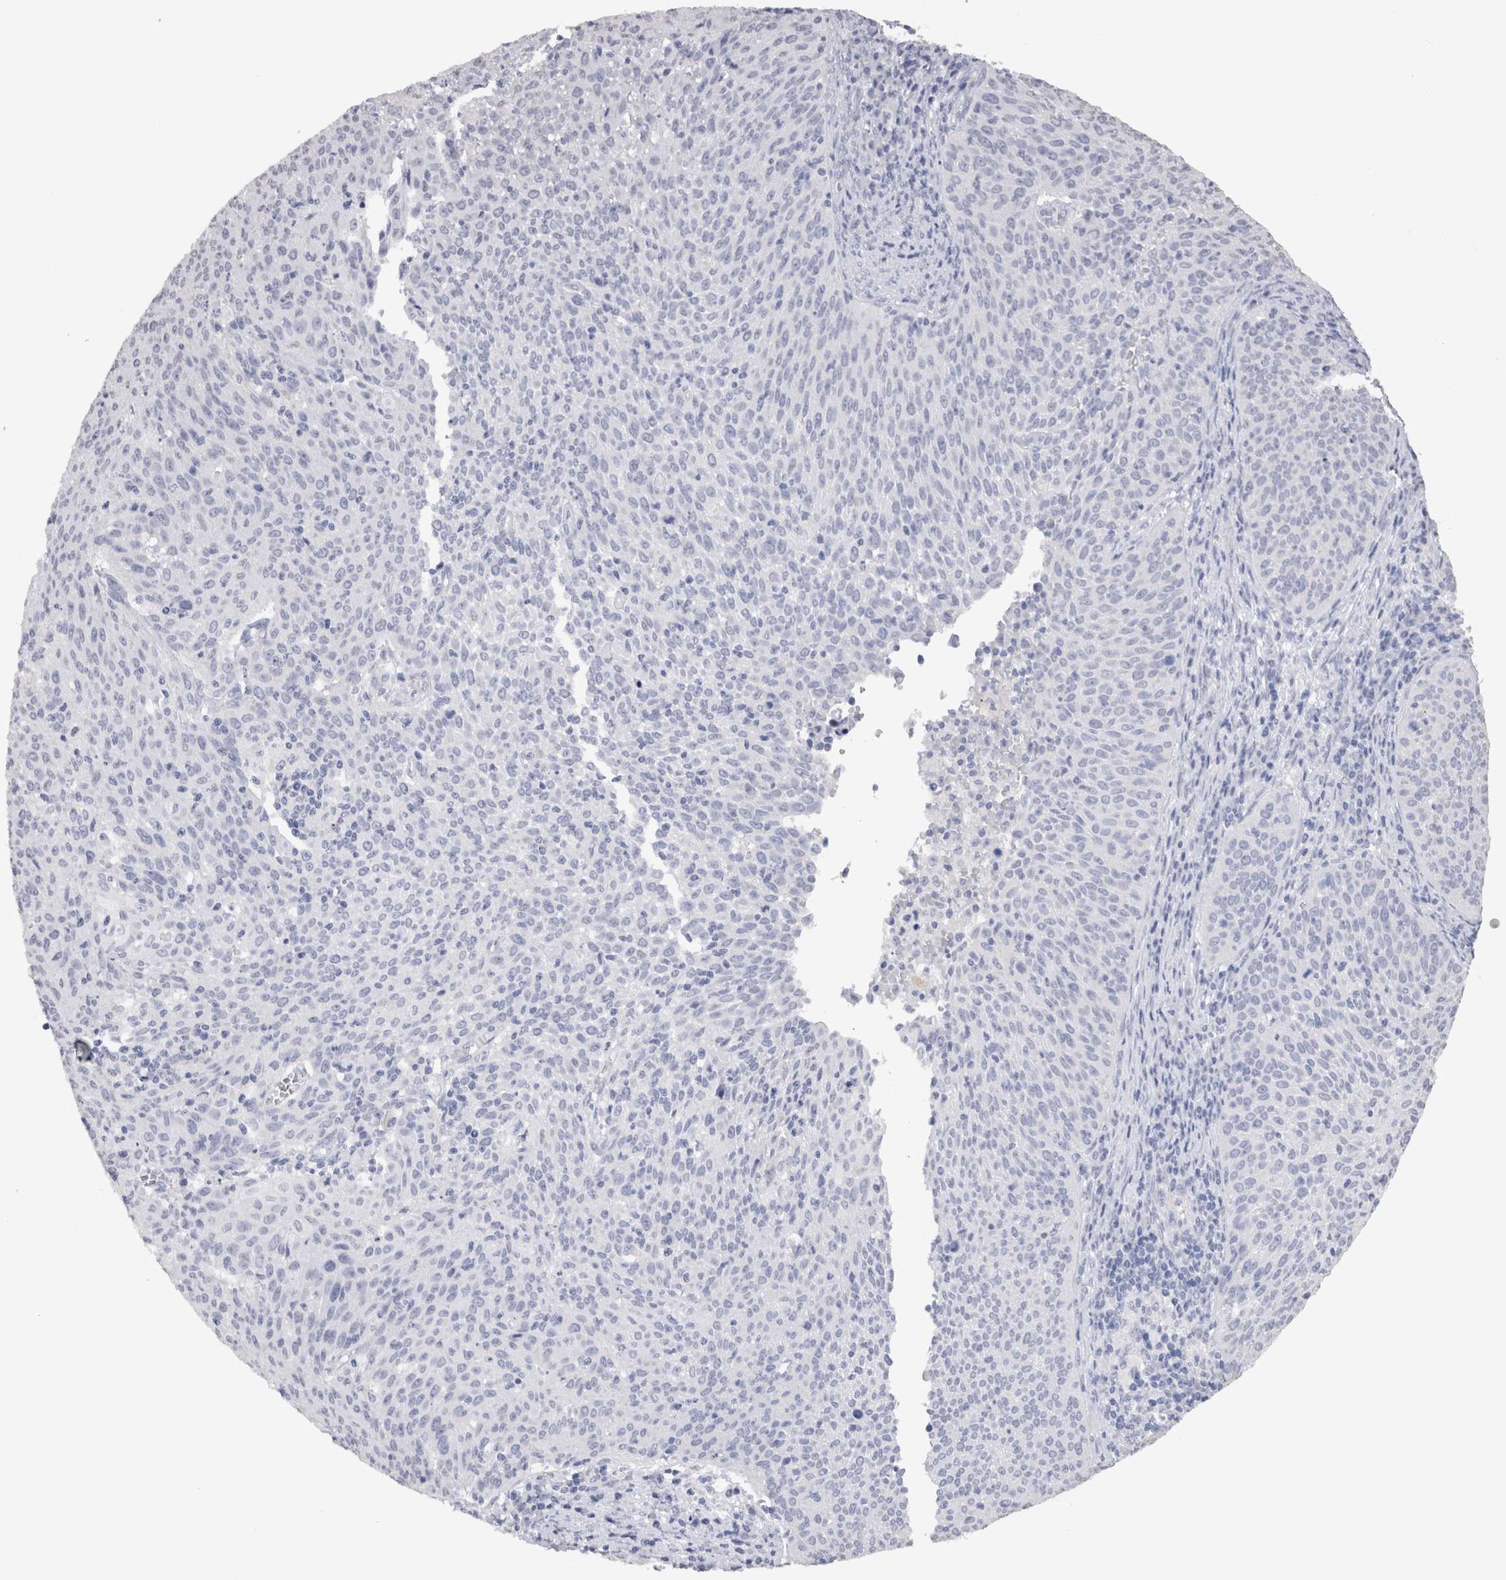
{"staining": {"intensity": "negative", "quantity": "none", "location": "none"}, "tissue": "cervical cancer", "cell_type": "Tumor cells", "image_type": "cancer", "snomed": [{"axis": "morphology", "description": "Squamous cell carcinoma, NOS"}, {"axis": "topography", "description": "Cervix"}], "caption": "Micrograph shows no protein expression in tumor cells of cervical cancer (squamous cell carcinoma) tissue. (DAB (3,3'-diaminobenzidine) immunohistochemistry (IHC) with hematoxylin counter stain).", "gene": "CDH6", "patient": {"sex": "female", "age": 38}}